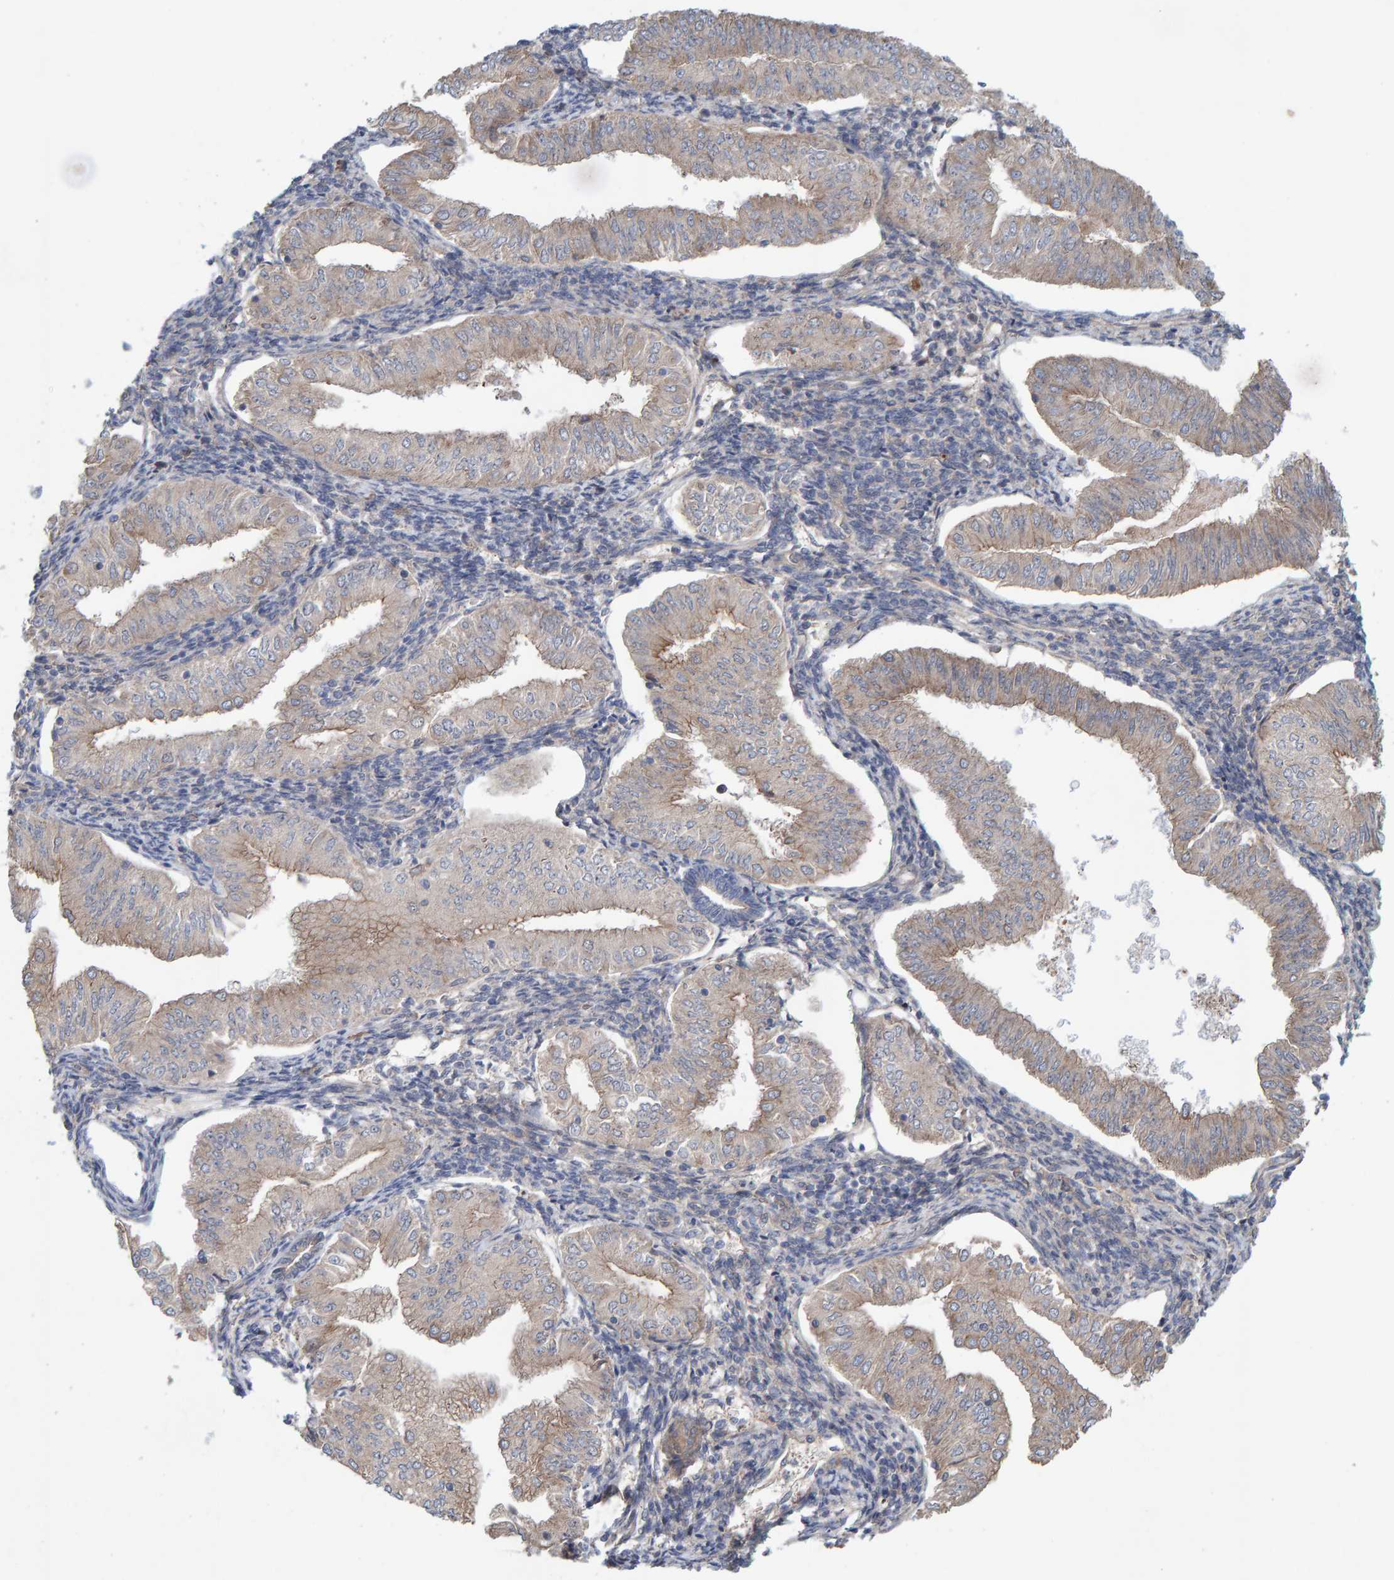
{"staining": {"intensity": "weak", "quantity": ">75%", "location": "cytoplasmic/membranous"}, "tissue": "endometrial cancer", "cell_type": "Tumor cells", "image_type": "cancer", "snomed": [{"axis": "morphology", "description": "Normal tissue, NOS"}, {"axis": "morphology", "description": "Adenocarcinoma, NOS"}, {"axis": "topography", "description": "Endometrium"}], "caption": "Immunohistochemical staining of human adenocarcinoma (endometrial) displays low levels of weak cytoplasmic/membranous protein staining in about >75% of tumor cells. The protein is shown in brown color, while the nuclei are stained blue.", "gene": "LRSAM1", "patient": {"sex": "female", "age": 53}}